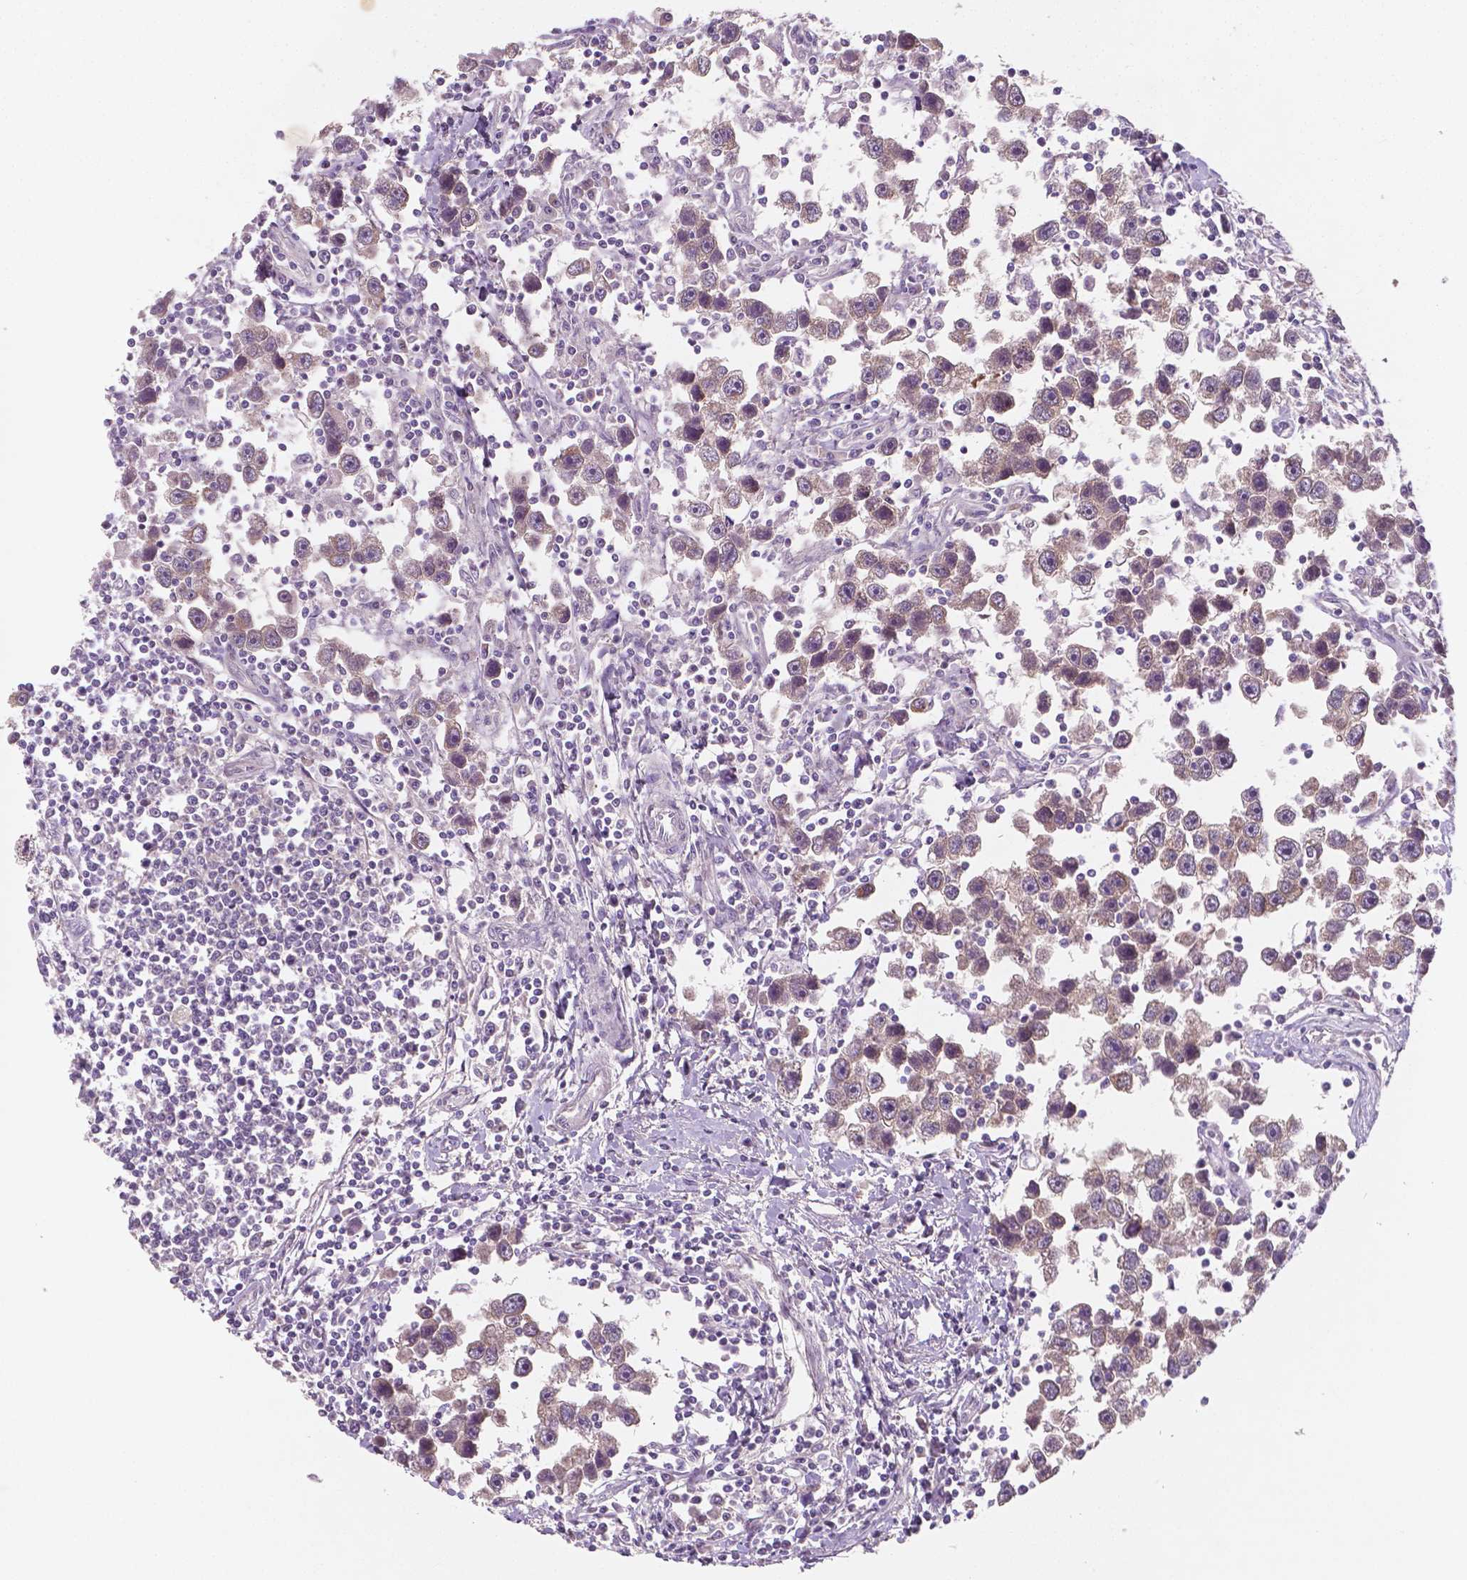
{"staining": {"intensity": "weak", "quantity": "25%-75%", "location": "cytoplasmic/membranous"}, "tissue": "testis cancer", "cell_type": "Tumor cells", "image_type": "cancer", "snomed": [{"axis": "morphology", "description": "Seminoma, NOS"}, {"axis": "topography", "description": "Testis"}], "caption": "Human testis cancer stained with a brown dye displays weak cytoplasmic/membranous positive positivity in about 25%-75% of tumor cells.", "gene": "LSM14B", "patient": {"sex": "male", "age": 30}}